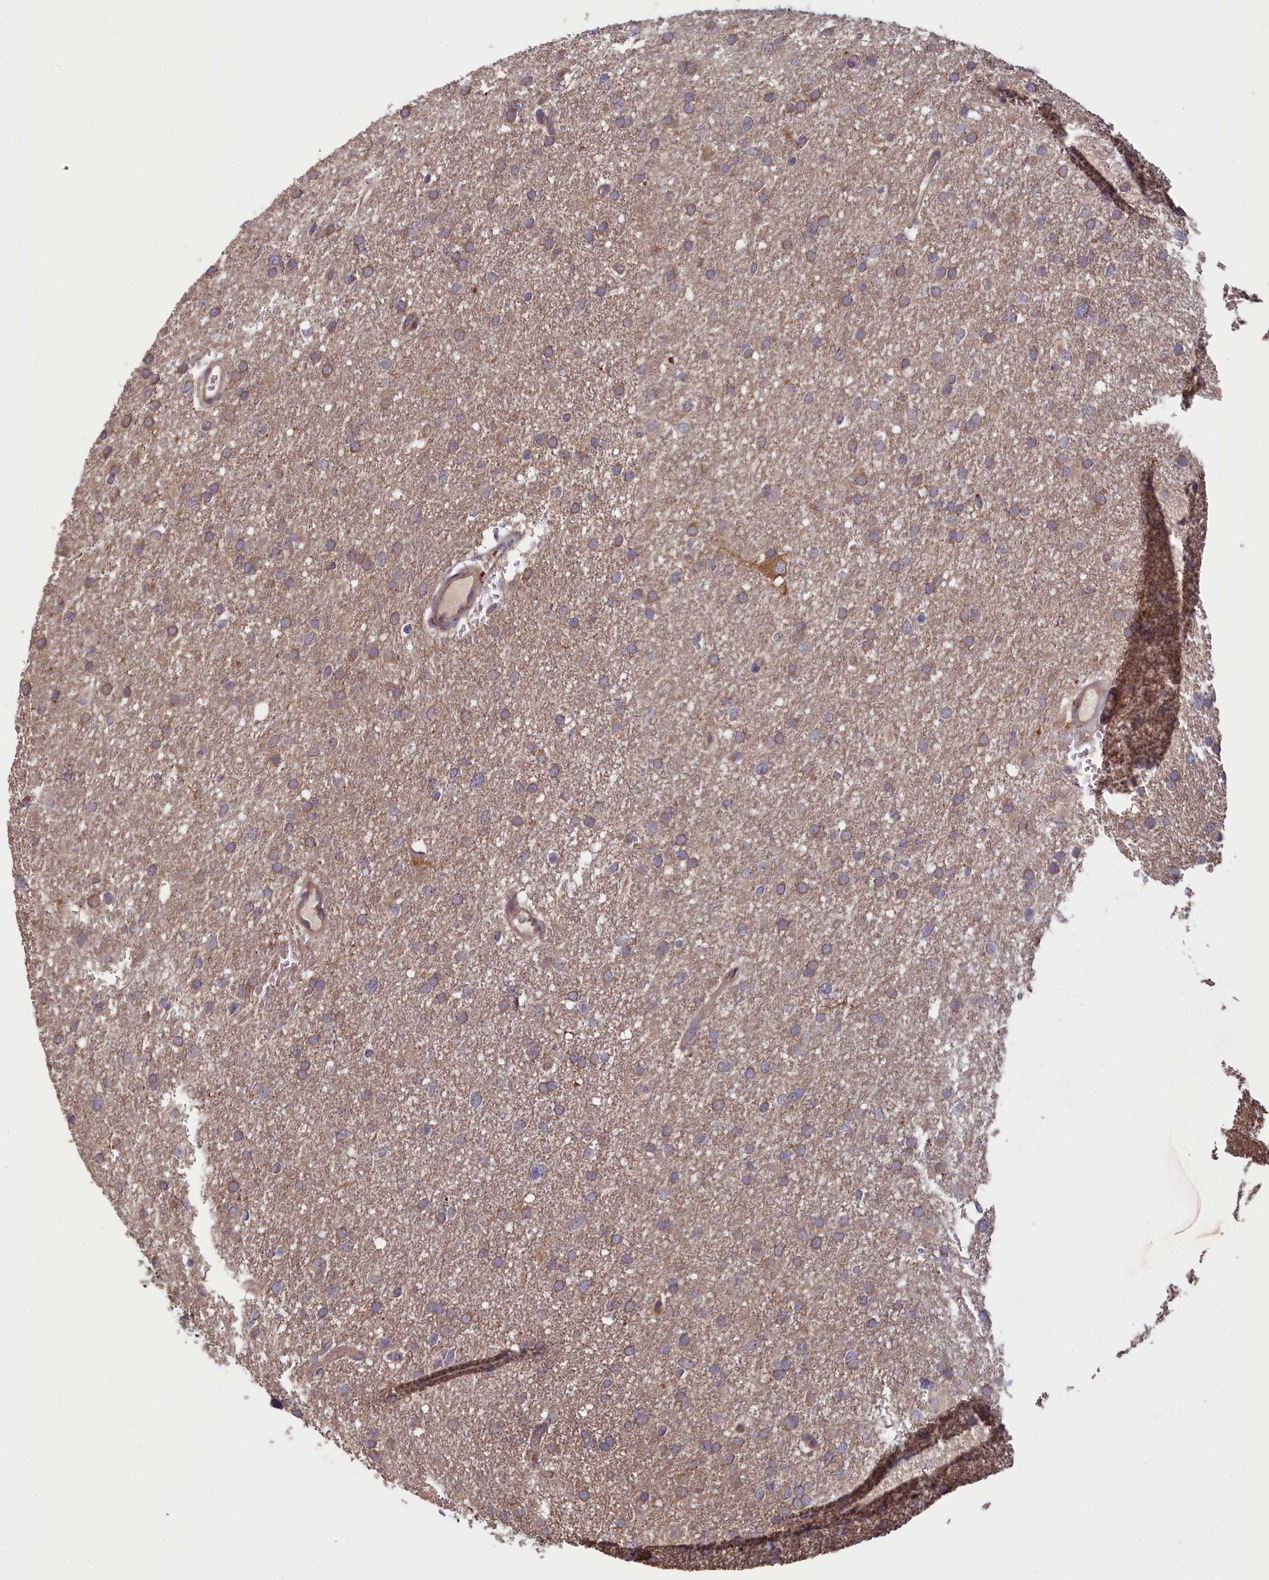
{"staining": {"intensity": "weak", "quantity": ">75%", "location": "cytoplasmic/membranous"}, "tissue": "glioma", "cell_type": "Tumor cells", "image_type": "cancer", "snomed": [{"axis": "morphology", "description": "Glioma, malignant, High grade"}, {"axis": "topography", "description": "Cerebral cortex"}], "caption": "Malignant glioma (high-grade) stained with a brown dye displays weak cytoplasmic/membranous positive expression in approximately >75% of tumor cells.", "gene": "CIAO2B", "patient": {"sex": "female", "age": 36}}